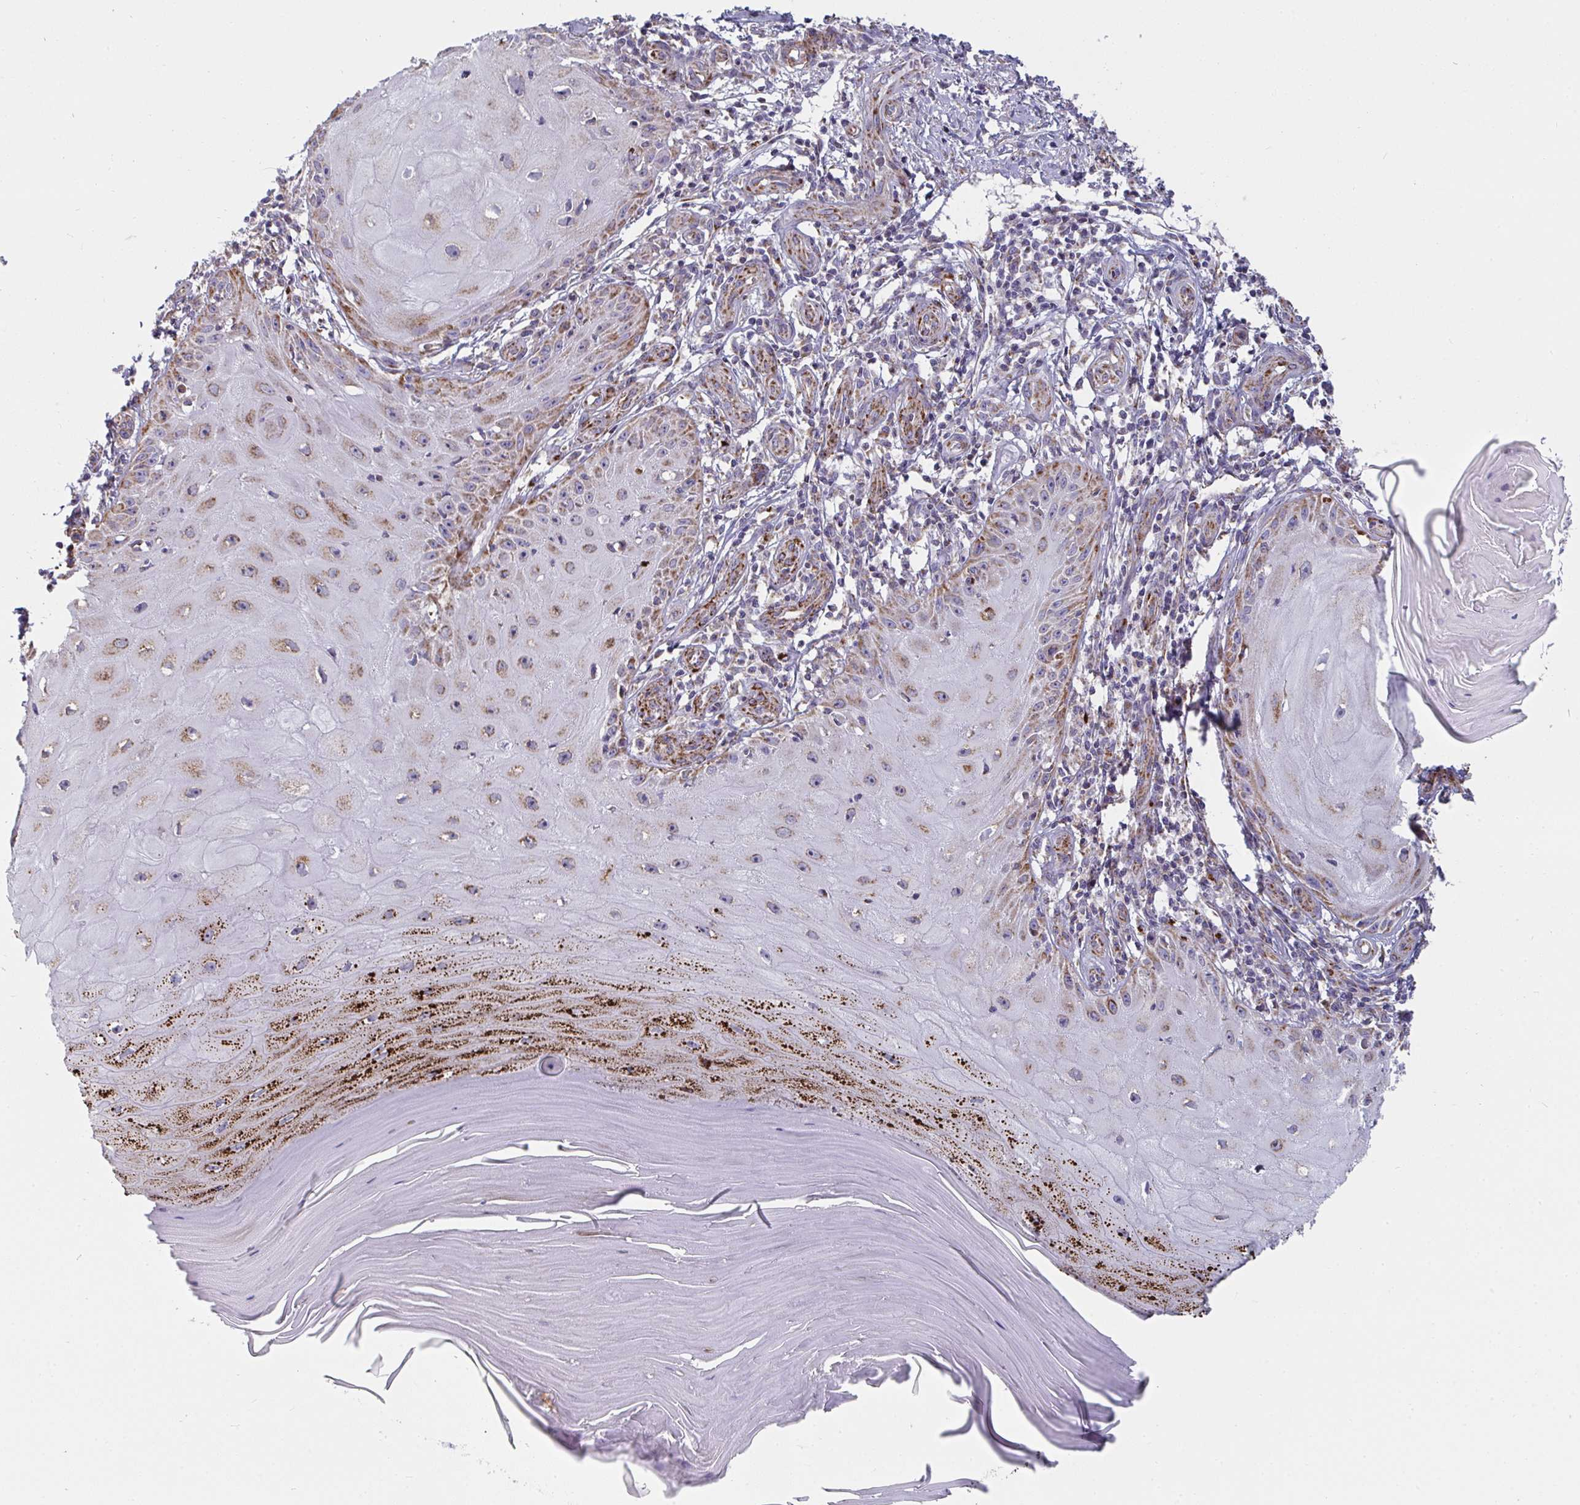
{"staining": {"intensity": "weak", "quantity": "<25%", "location": "cytoplasmic/membranous"}, "tissue": "skin cancer", "cell_type": "Tumor cells", "image_type": "cancer", "snomed": [{"axis": "morphology", "description": "Squamous cell carcinoma, NOS"}, {"axis": "topography", "description": "Skin"}], "caption": "The immunohistochemistry histopathology image has no significant expression in tumor cells of skin cancer tissue. Nuclei are stained in blue.", "gene": "FAHD1", "patient": {"sex": "female", "age": 77}}